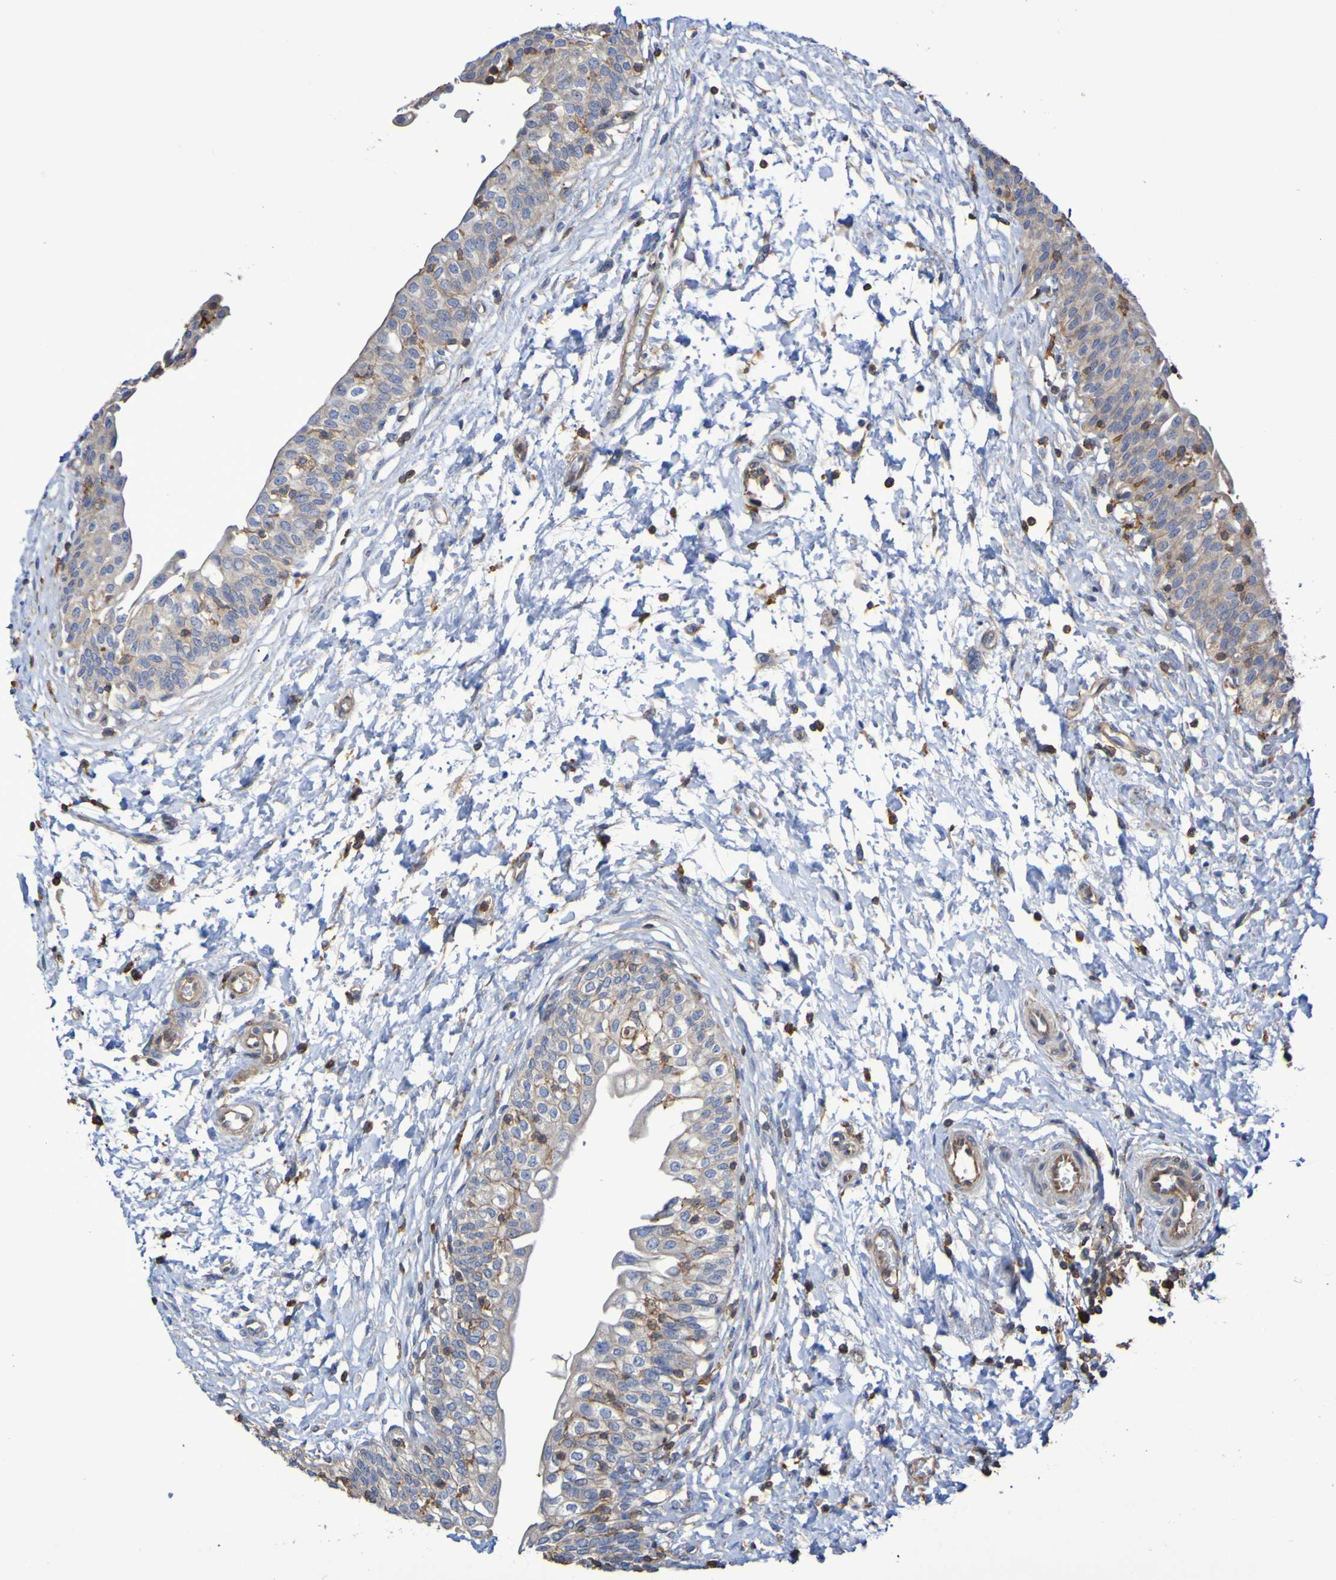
{"staining": {"intensity": "moderate", "quantity": "25%-75%", "location": "cytoplasmic/membranous"}, "tissue": "urinary bladder", "cell_type": "Urothelial cells", "image_type": "normal", "snomed": [{"axis": "morphology", "description": "Normal tissue, NOS"}, {"axis": "topography", "description": "Urinary bladder"}], "caption": "Urothelial cells exhibit medium levels of moderate cytoplasmic/membranous positivity in approximately 25%-75% of cells in normal urinary bladder. (DAB IHC, brown staining for protein, blue staining for nuclei).", "gene": "SYNJ1", "patient": {"sex": "male", "age": 55}}